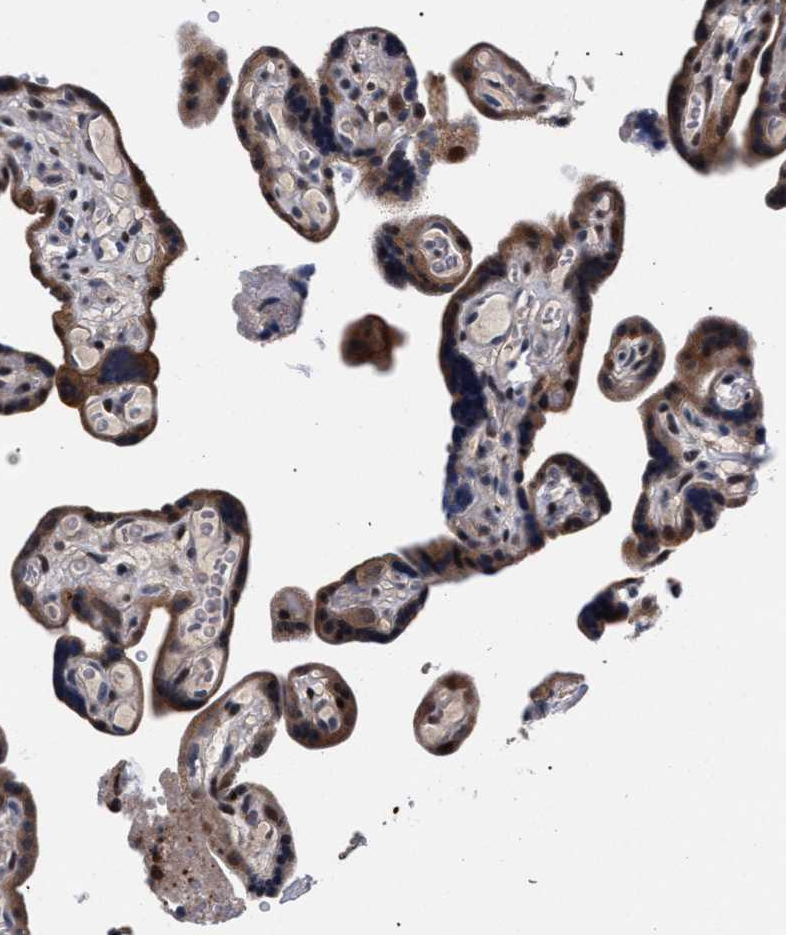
{"staining": {"intensity": "strong", "quantity": ">75%", "location": "cytoplasmic/membranous"}, "tissue": "placenta", "cell_type": "Decidual cells", "image_type": "normal", "snomed": [{"axis": "morphology", "description": "Normal tissue, NOS"}, {"axis": "topography", "description": "Placenta"}], "caption": "Immunohistochemical staining of unremarkable placenta exhibits >75% levels of strong cytoplasmic/membranous protein positivity in approximately >75% of decidual cells. (DAB IHC, brown staining for protein, blue staining for nuclei).", "gene": "ZNF462", "patient": {"sex": "female", "age": 30}}